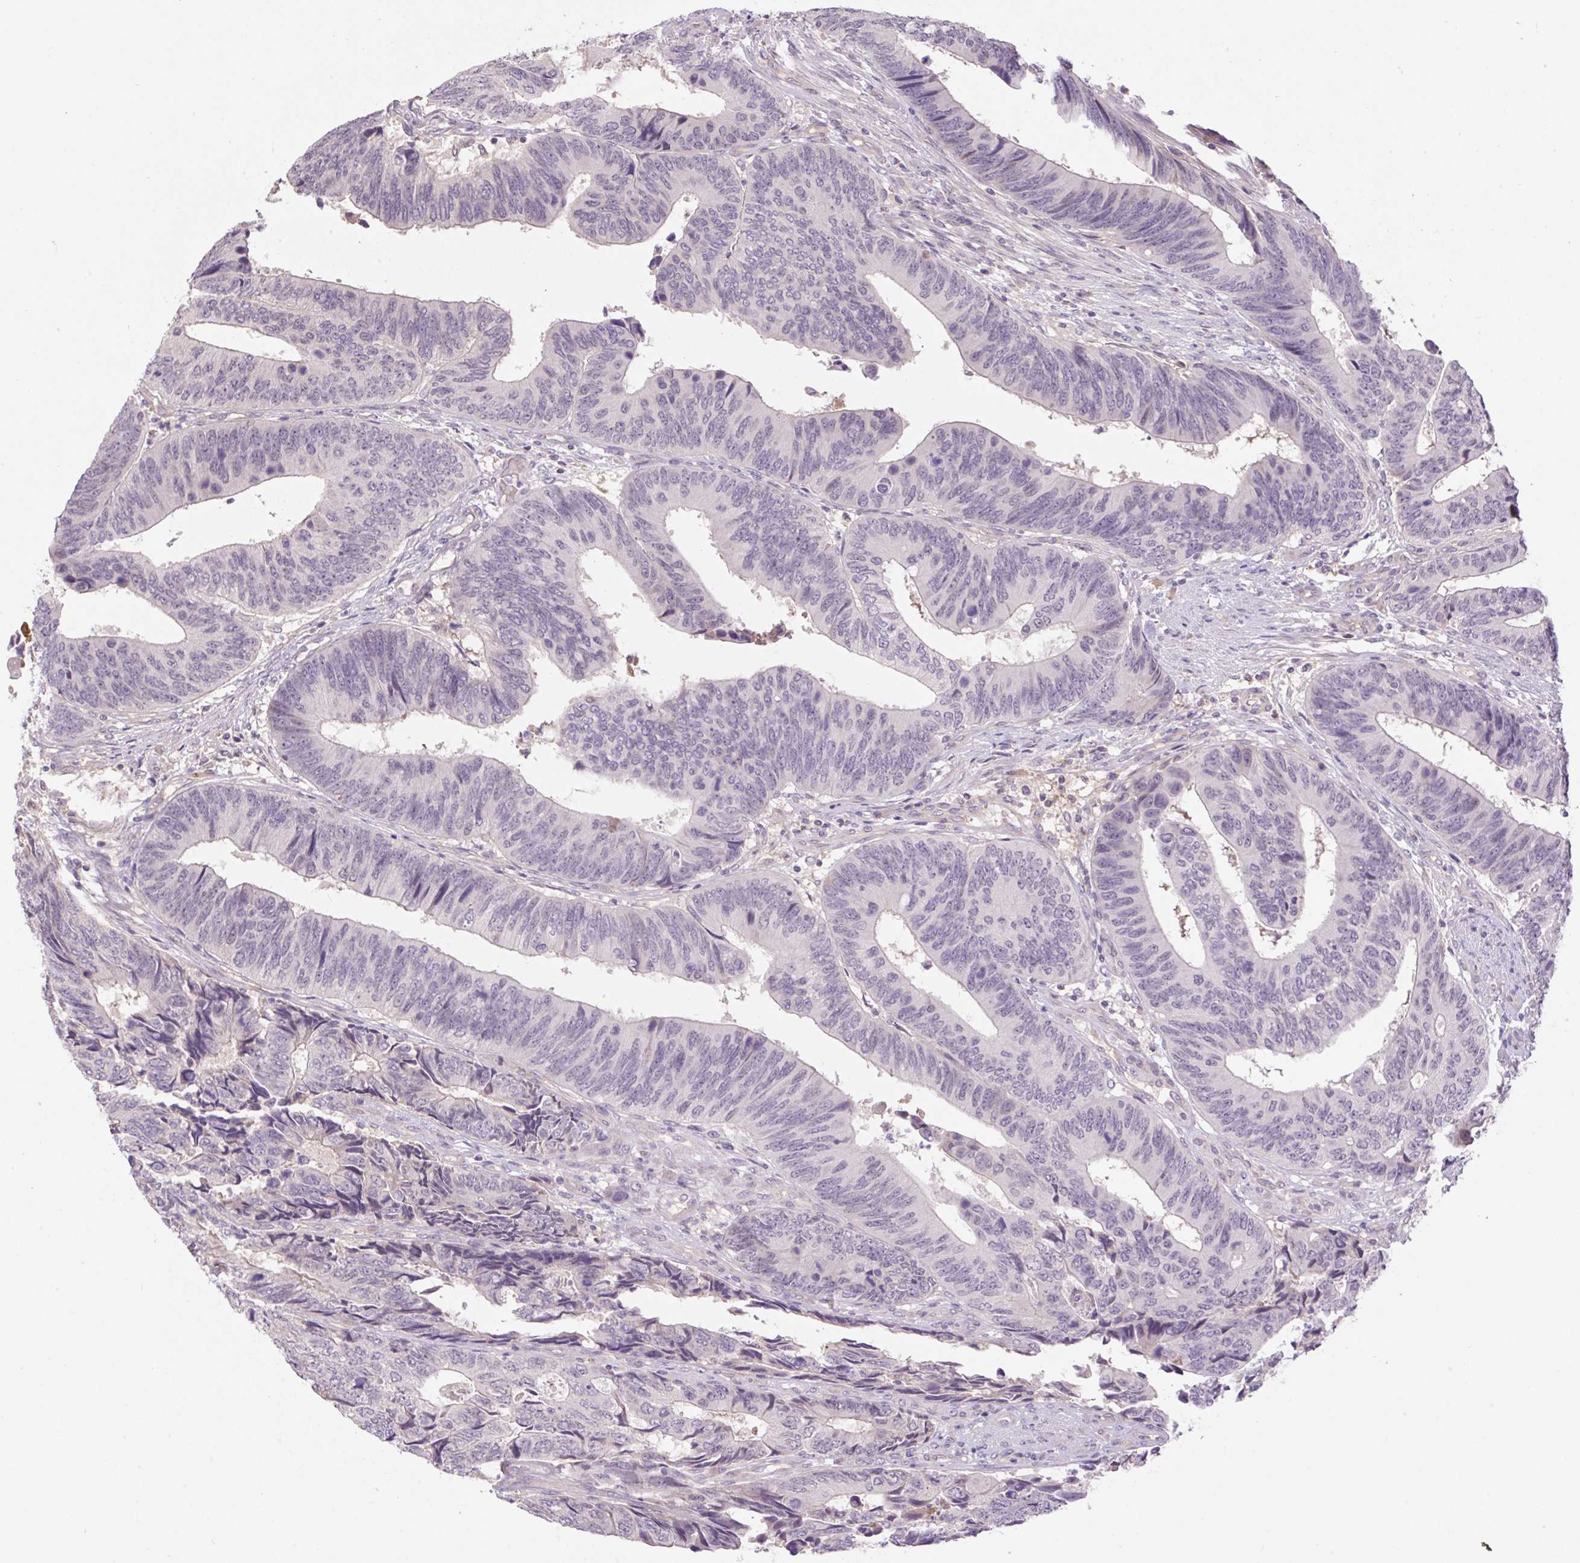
{"staining": {"intensity": "negative", "quantity": "none", "location": "none"}, "tissue": "colorectal cancer", "cell_type": "Tumor cells", "image_type": "cancer", "snomed": [{"axis": "morphology", "description": "Adenocarcinoma, NOS"}, {"axis": "topography", "description": "Colon"}], "caption": "A micrograph of human adenocarcinoma (colorectal) is negative for staining in tumor cells. The staining was performed using DAB to visualize the protein expression in brown, while the nuclei were stained in blue with hematoxylin (Magnification: 20x).", "gene": "HABP4", "patient": {"sex": "male", "age": 87}}